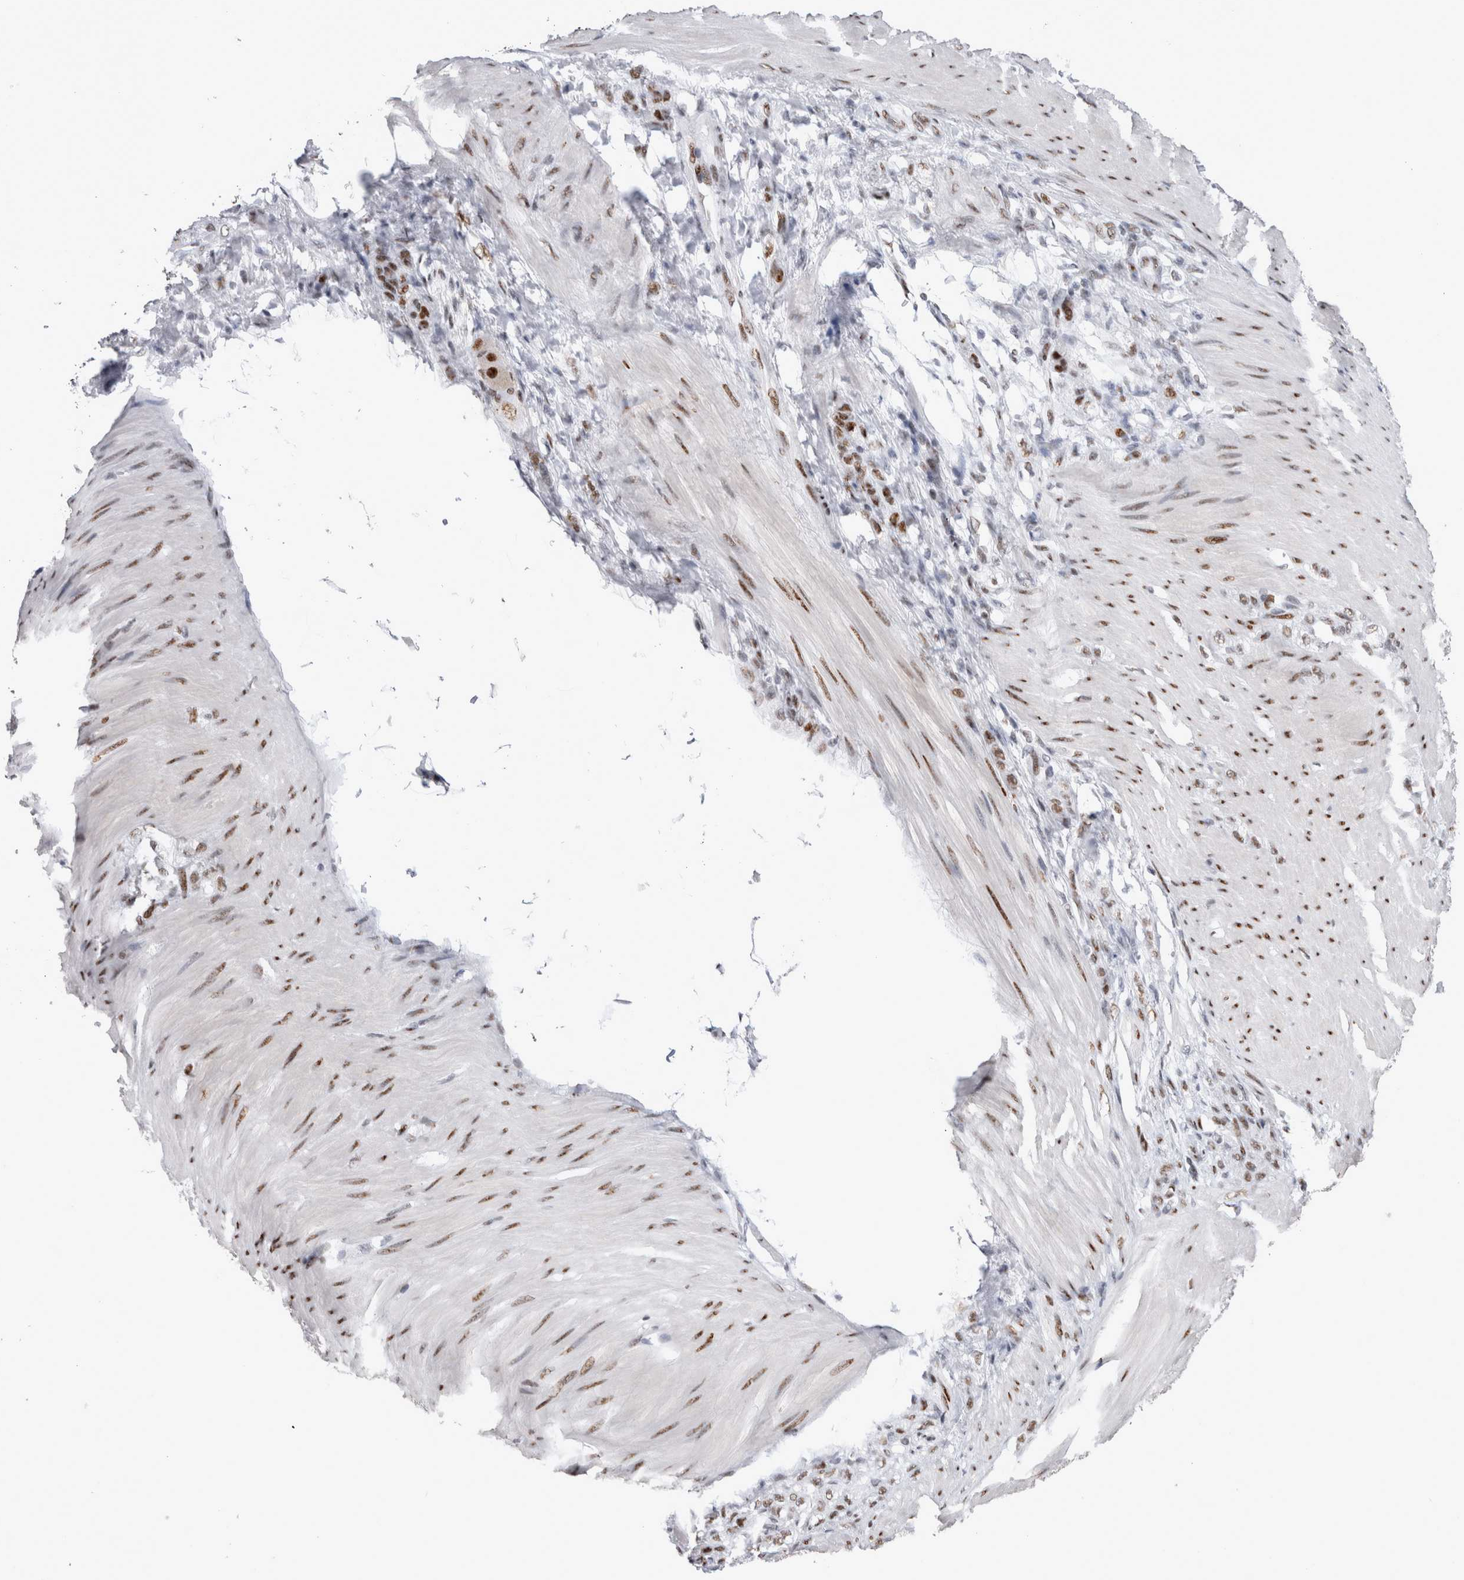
{"staining": {"intensity": "moderate", "quantity": ">75%", "location": "nuclear"}, "tissue": "stomach cancer", "cell_type": "Tumor cells", "image_type": "cancer", "snomed": [{"axis": "morphology", "description": "Normal tissue, NOS"}, {"axis": "morphology", "description": "Adenocarcinoma, NOS"}, {"axis": "topography", "description": "Stomach"}], "caption": "Brown immunohistochemical staining in adenocarcinoma (stomach) exhibits moderate nuclear staining in about >75% of tumor cells.", "gene": "RBM6", "patient": {"sex": "male", "age": 82}}